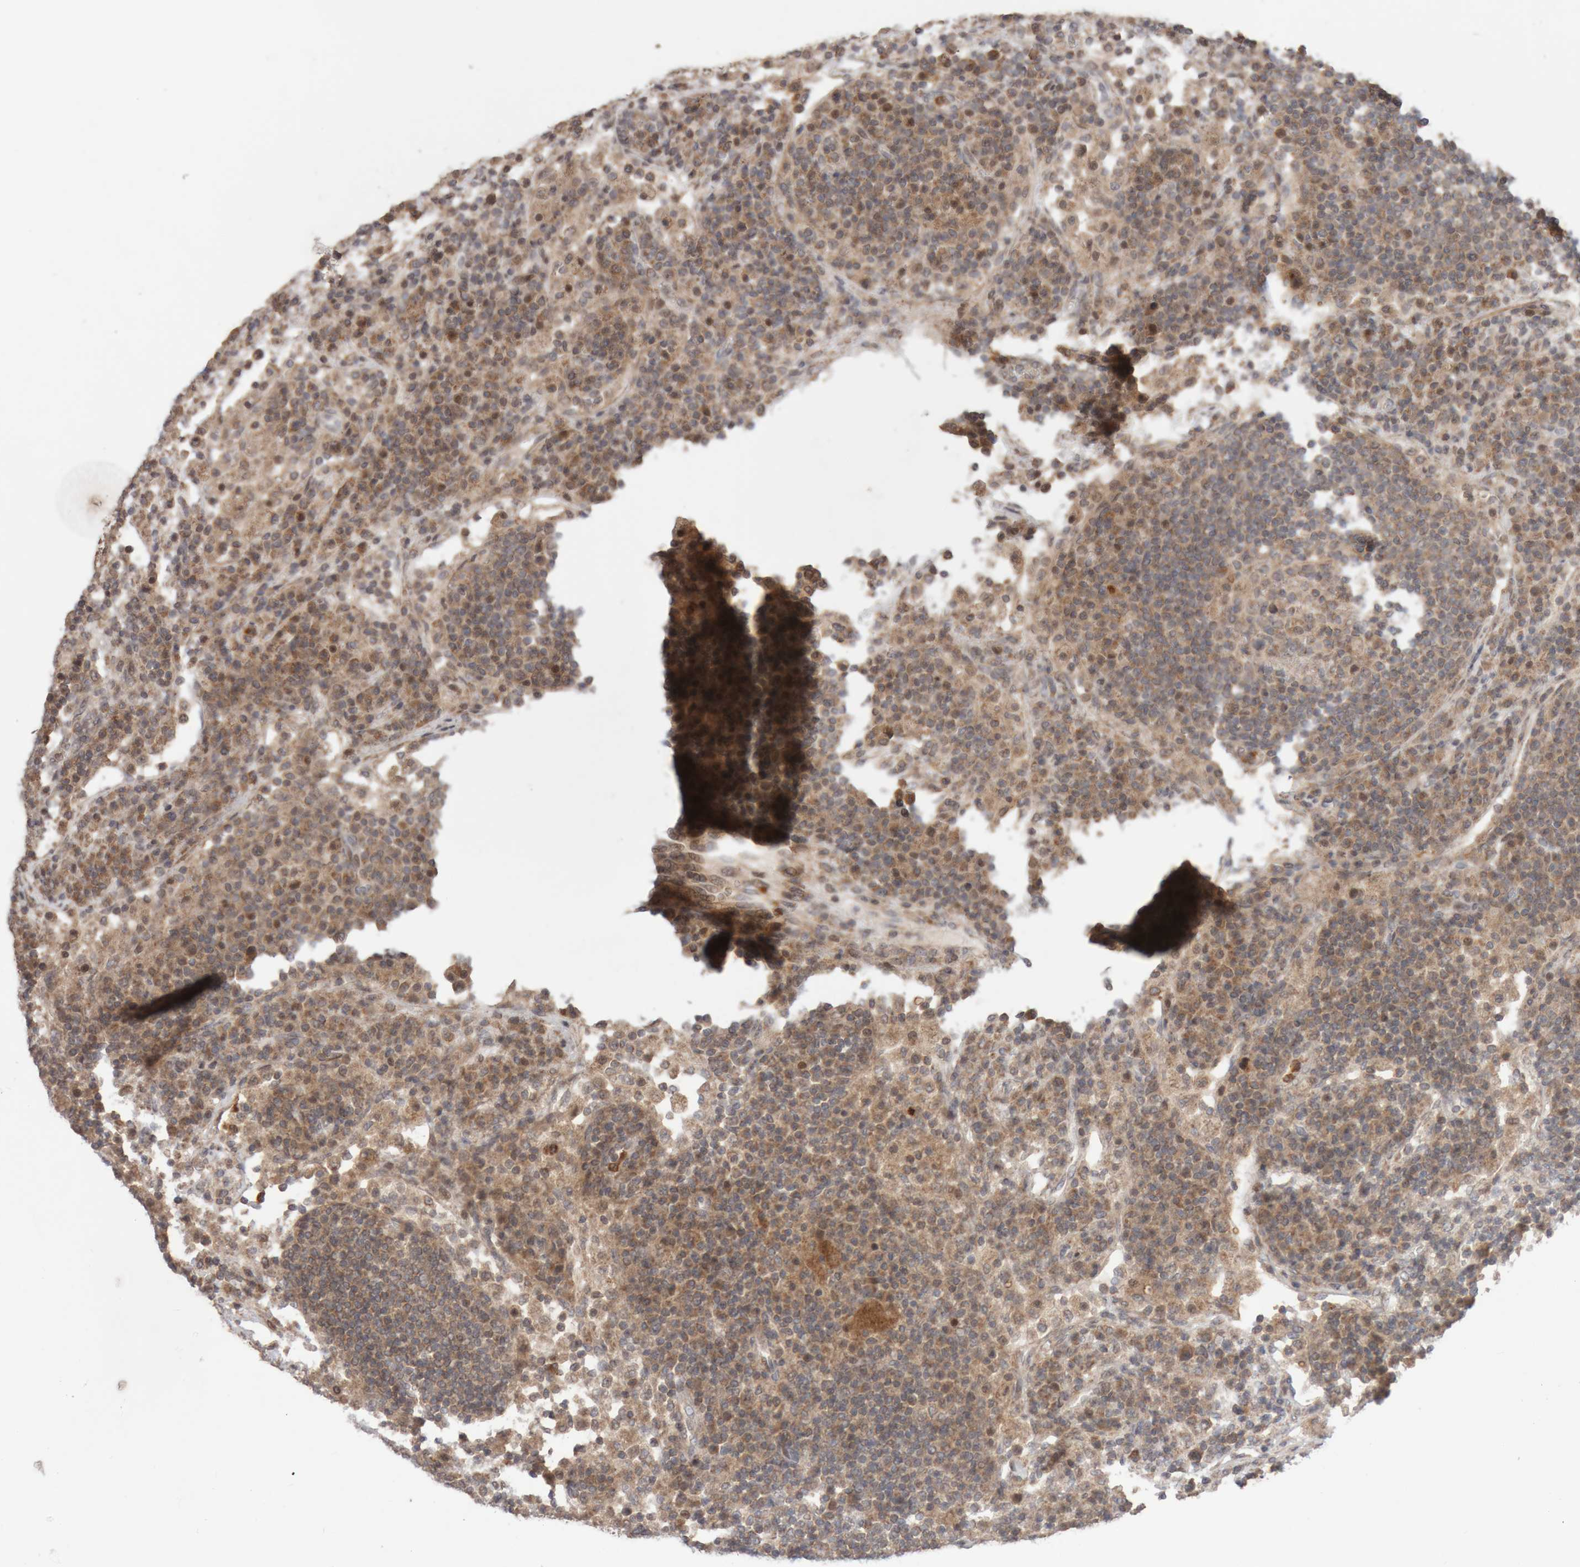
{"staining": {"intensity": "moderate", "quantity": "25%-75%", "location": "cytoplasmic/membranous"}, "tissue": "lymph node", "cell_type": "Germinal center cells", "image_type": "normal", "snomed": [{"axis": "morphology", "description": "Normal tissue, NOS"}, {"axis": "topography", "description": "Lymph node"}], "caption": "A micrograph of lymph node stained for a protein shows moderate cytoplasmic/membranous brown staining in germinal center cells. Using DAB (brown) and hematoxylin (blue) stains, captured at high magnification using brightfield microscopy.", "gene": "KIF21B", "patient": {"sex": "female", "age": 53}}